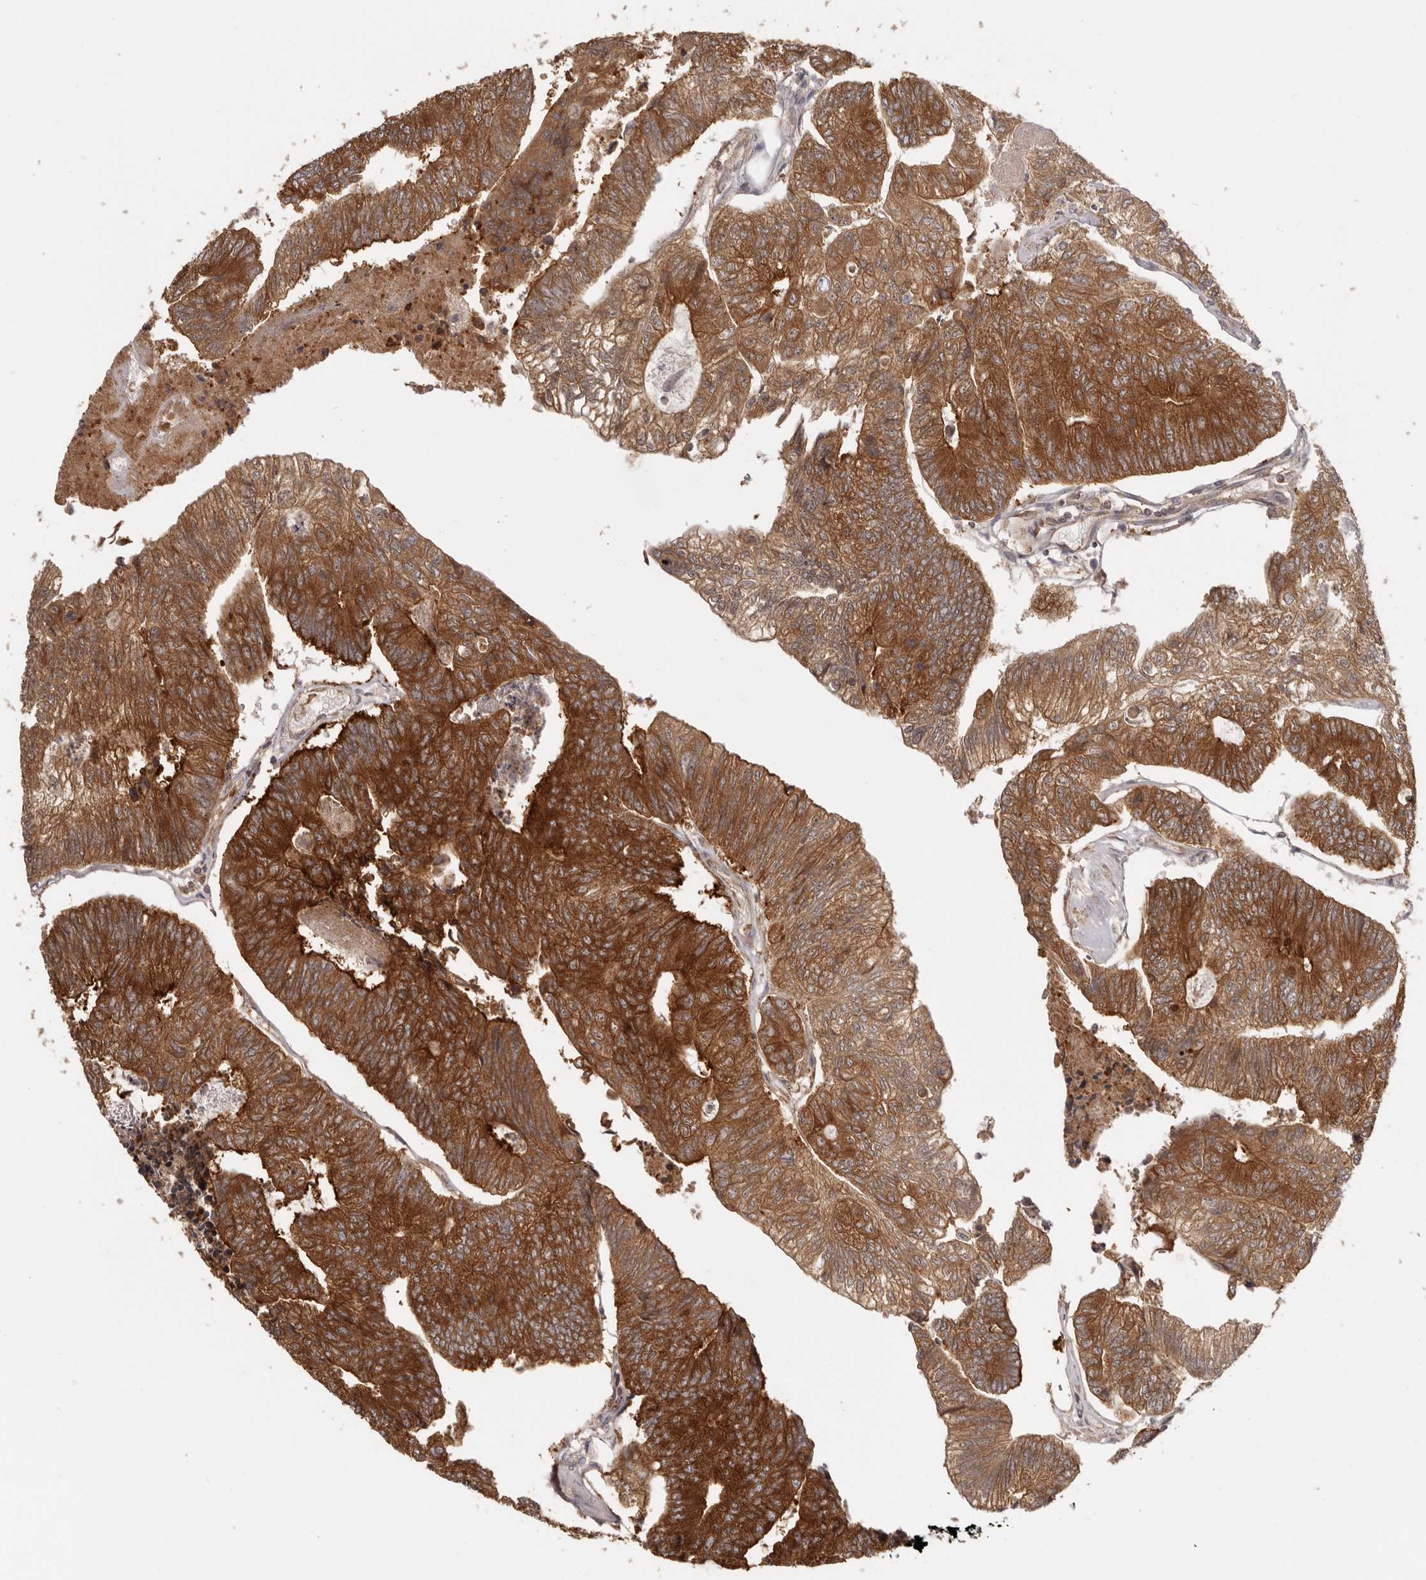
{"staining": {"intensity": "strong", "quantity": ">75%", "location": "cytoplasmic/membranous"}, "tissue": "colorectal cancer", "cell_type": "Tumor cells", "image_type": "cancer", "snomed": [{"axis": "morphology", "description": "Adenocarcinoma, NOS"}, {"axis": "topography", "description": "Colon"}], "caption": "Tumor cells display high levels of strong cytoplasmic/membranous staining in about >75% of cells in colorectal cancer.", "gene": "EEF1E1", "patient": {"sex": "female", "age": 67}}